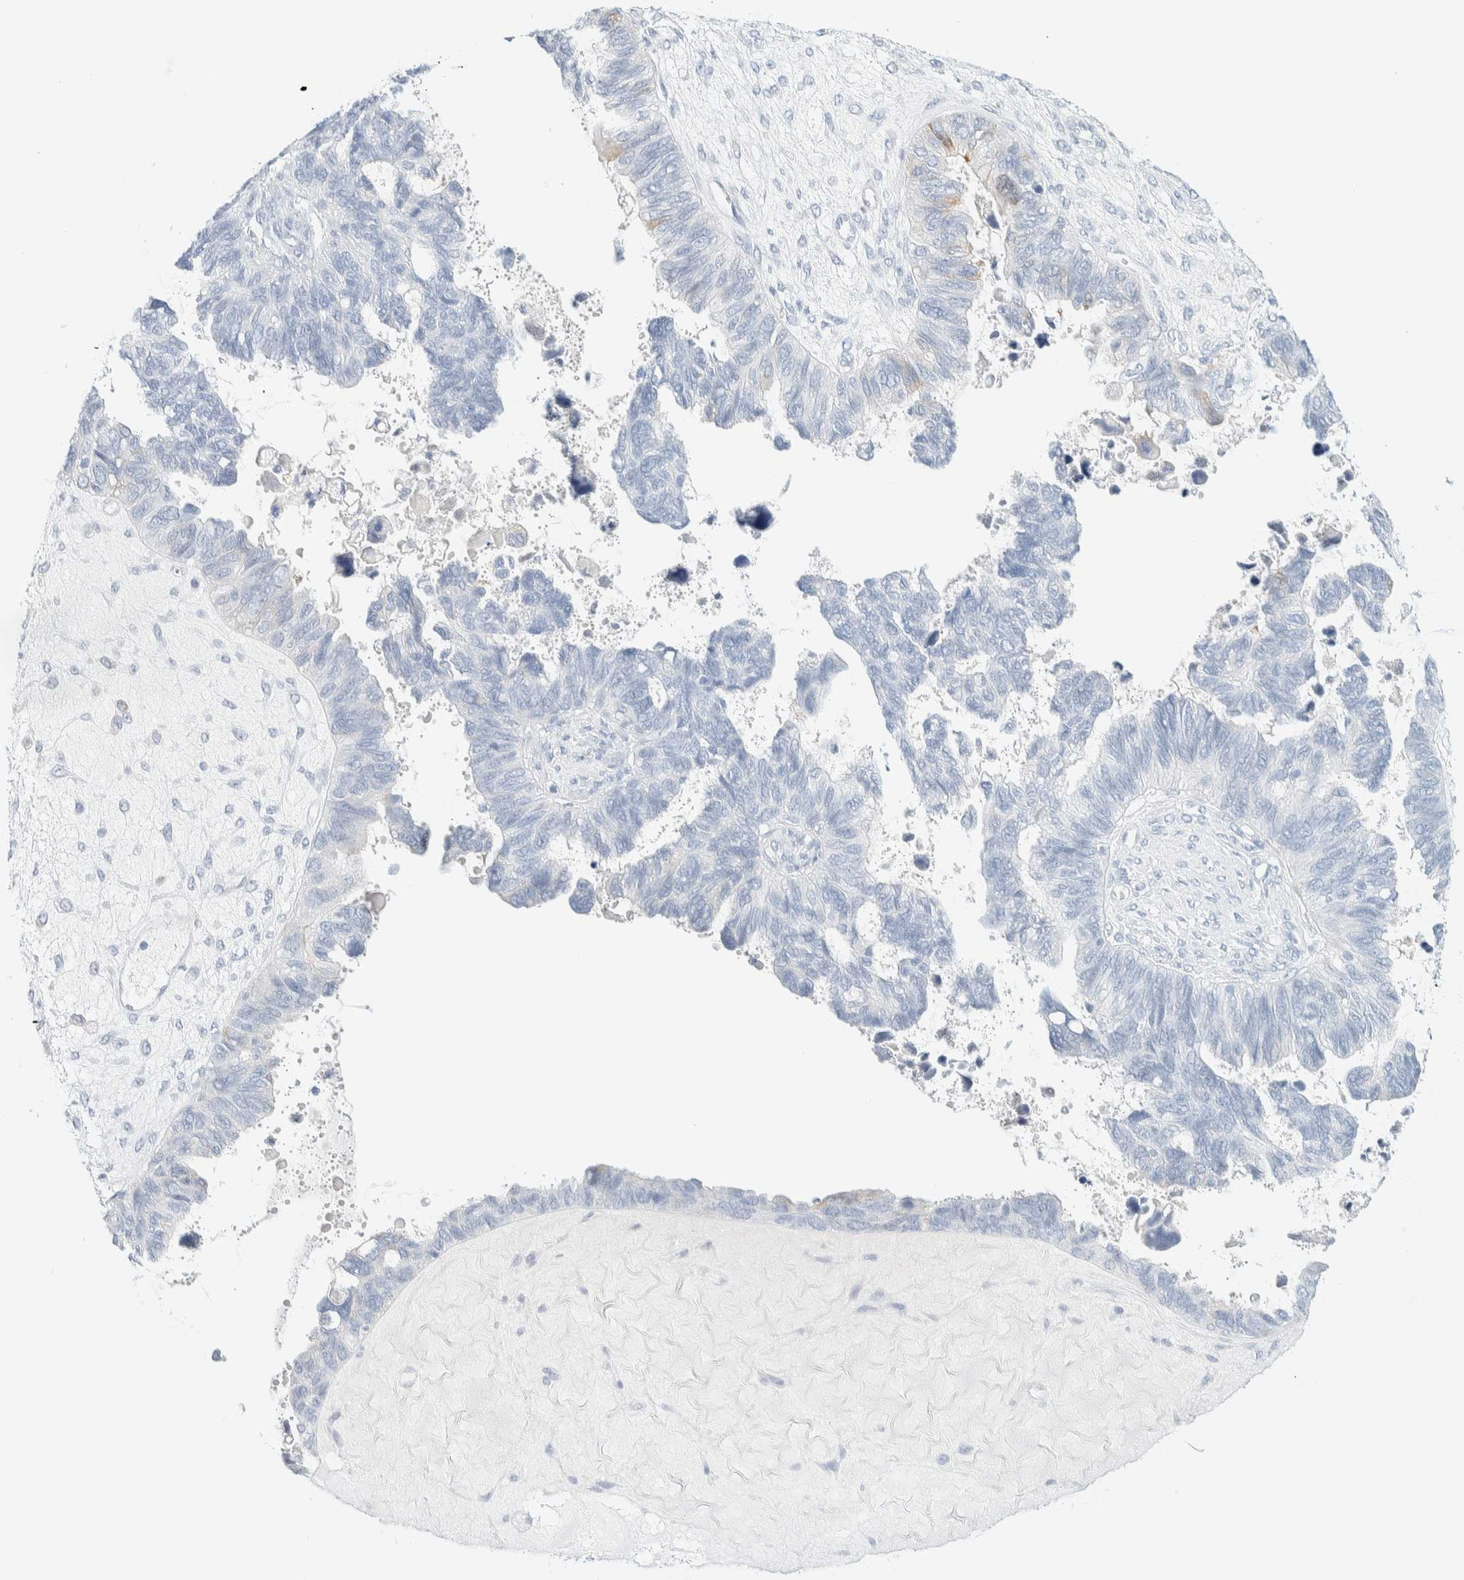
{"staining": {"intensity": "negative", "quantity": "none", "location": "none"}, "tissue": "ovarian cancer", "cell_type": "Tumor cells", "image_type": "cancer", "snomed": [{"axis": "morphology", "description": "Cystadenocarcinoma, serous, NOS"}, {"axis": "topography", "description": "Ovary"}], "caption": "Immunohistochemistry (IHC) photomicrograph of neoplastic tissue: human ovarian serous cystadenocarcinoma stained with DAB (3,3'-diaminobenzidine) demonstrates no significant protein staining in tumor cells.", "gene": "ATCAY", "patient": {"sex": "female", "age": 79}}